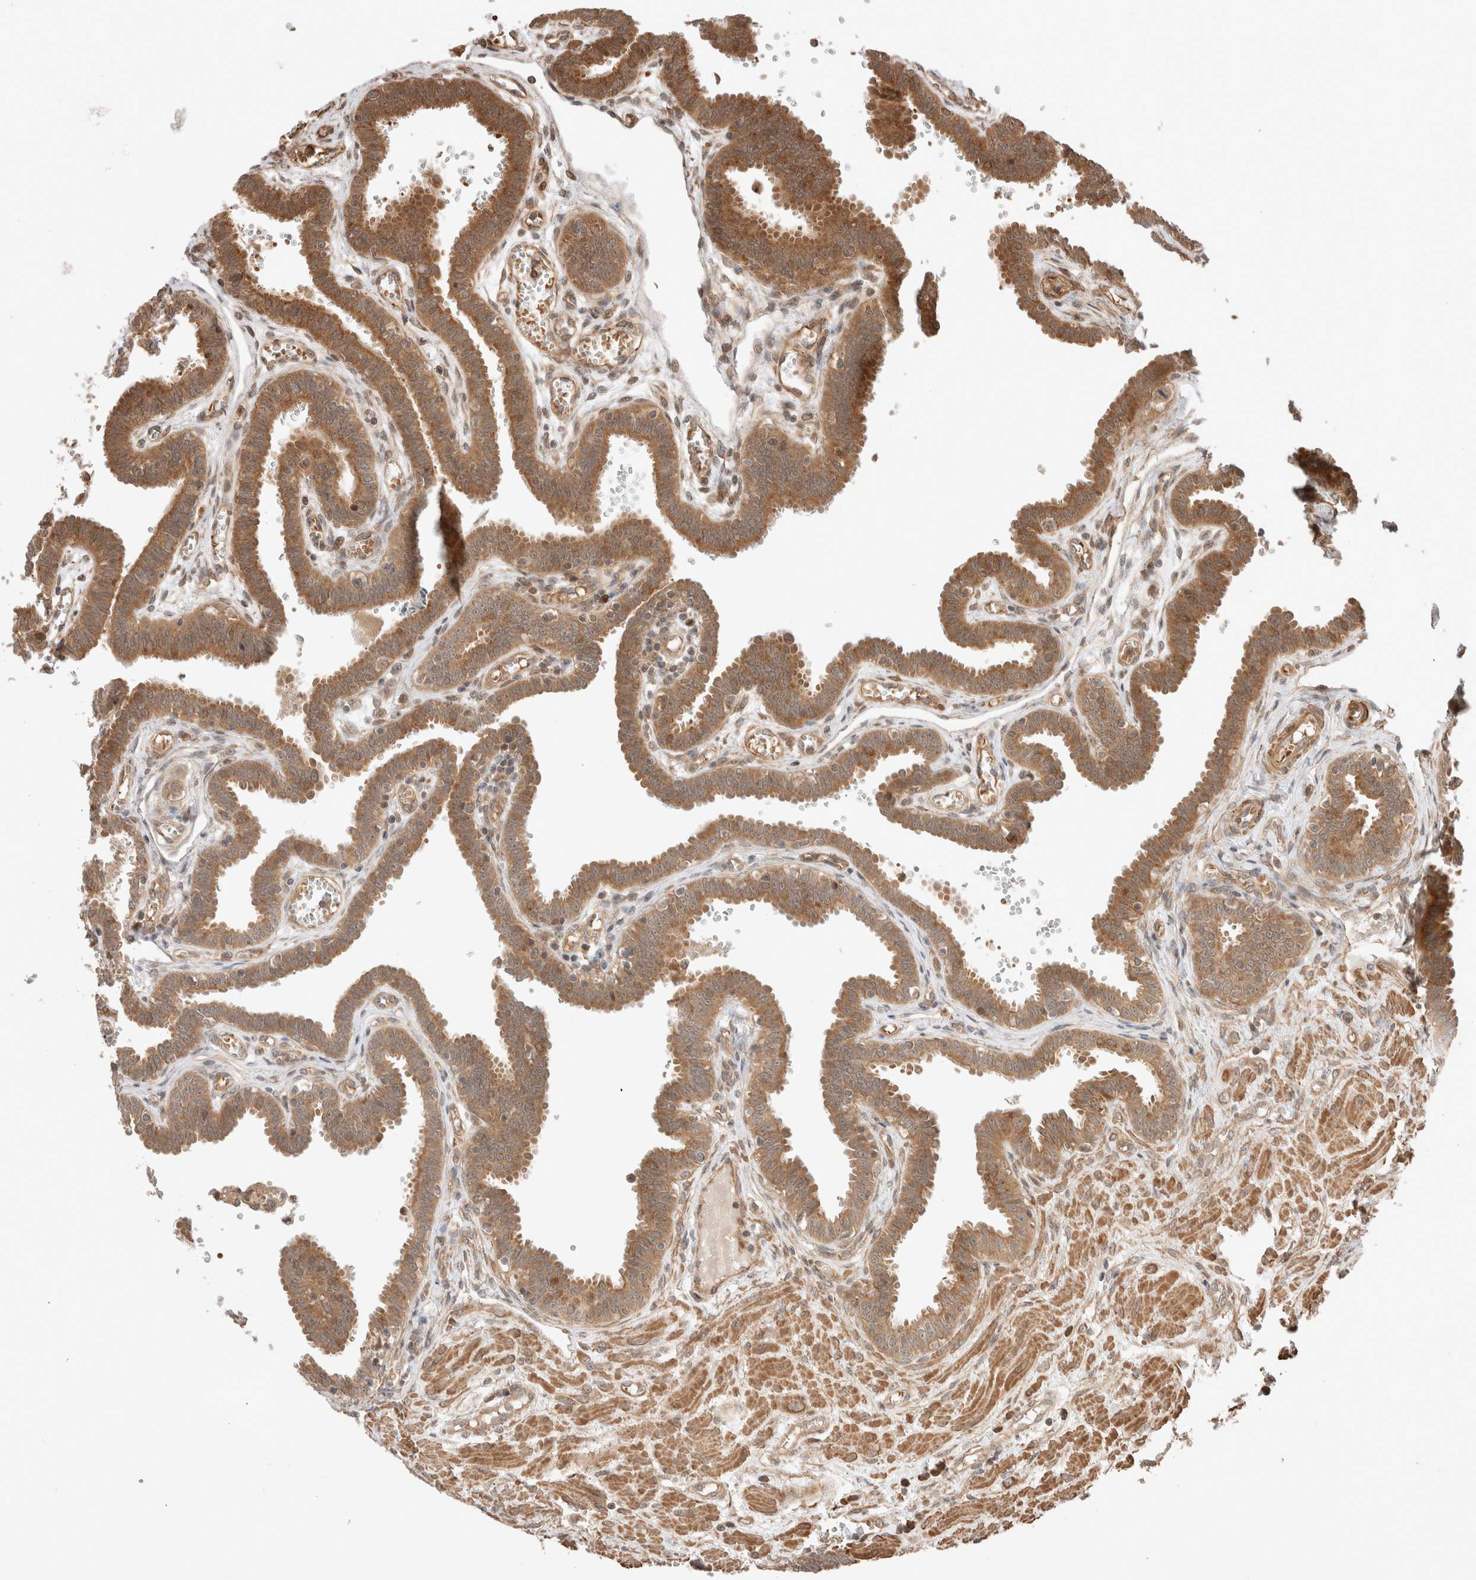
{"staining": {"intensity": "strong", "quantity": ">75%", "location": "cytoplasmic/membranous"}, "tissue": "fallopian tube", "cell_type": "Glandular cells", "image_type": "normal", "snomed": [{"axis": "morphology", "description": "Normal tissue, NOS"}, {"axis": "topography", "description": "Fallopian tube"}], "caption": "Glandular cells exhibit high levels of strong cytoplasmic/membranous expression in about >75% of cells in unremarkable human fallopian tube. The staining is performed using DAB (3,3'-diaminobenzidine) brown chromogen to label protein expression. The nuclei are counter-stained blue using hematoxylin.", "gene": "ZNF649", "patient": {"sex": "female", "age": 32}}